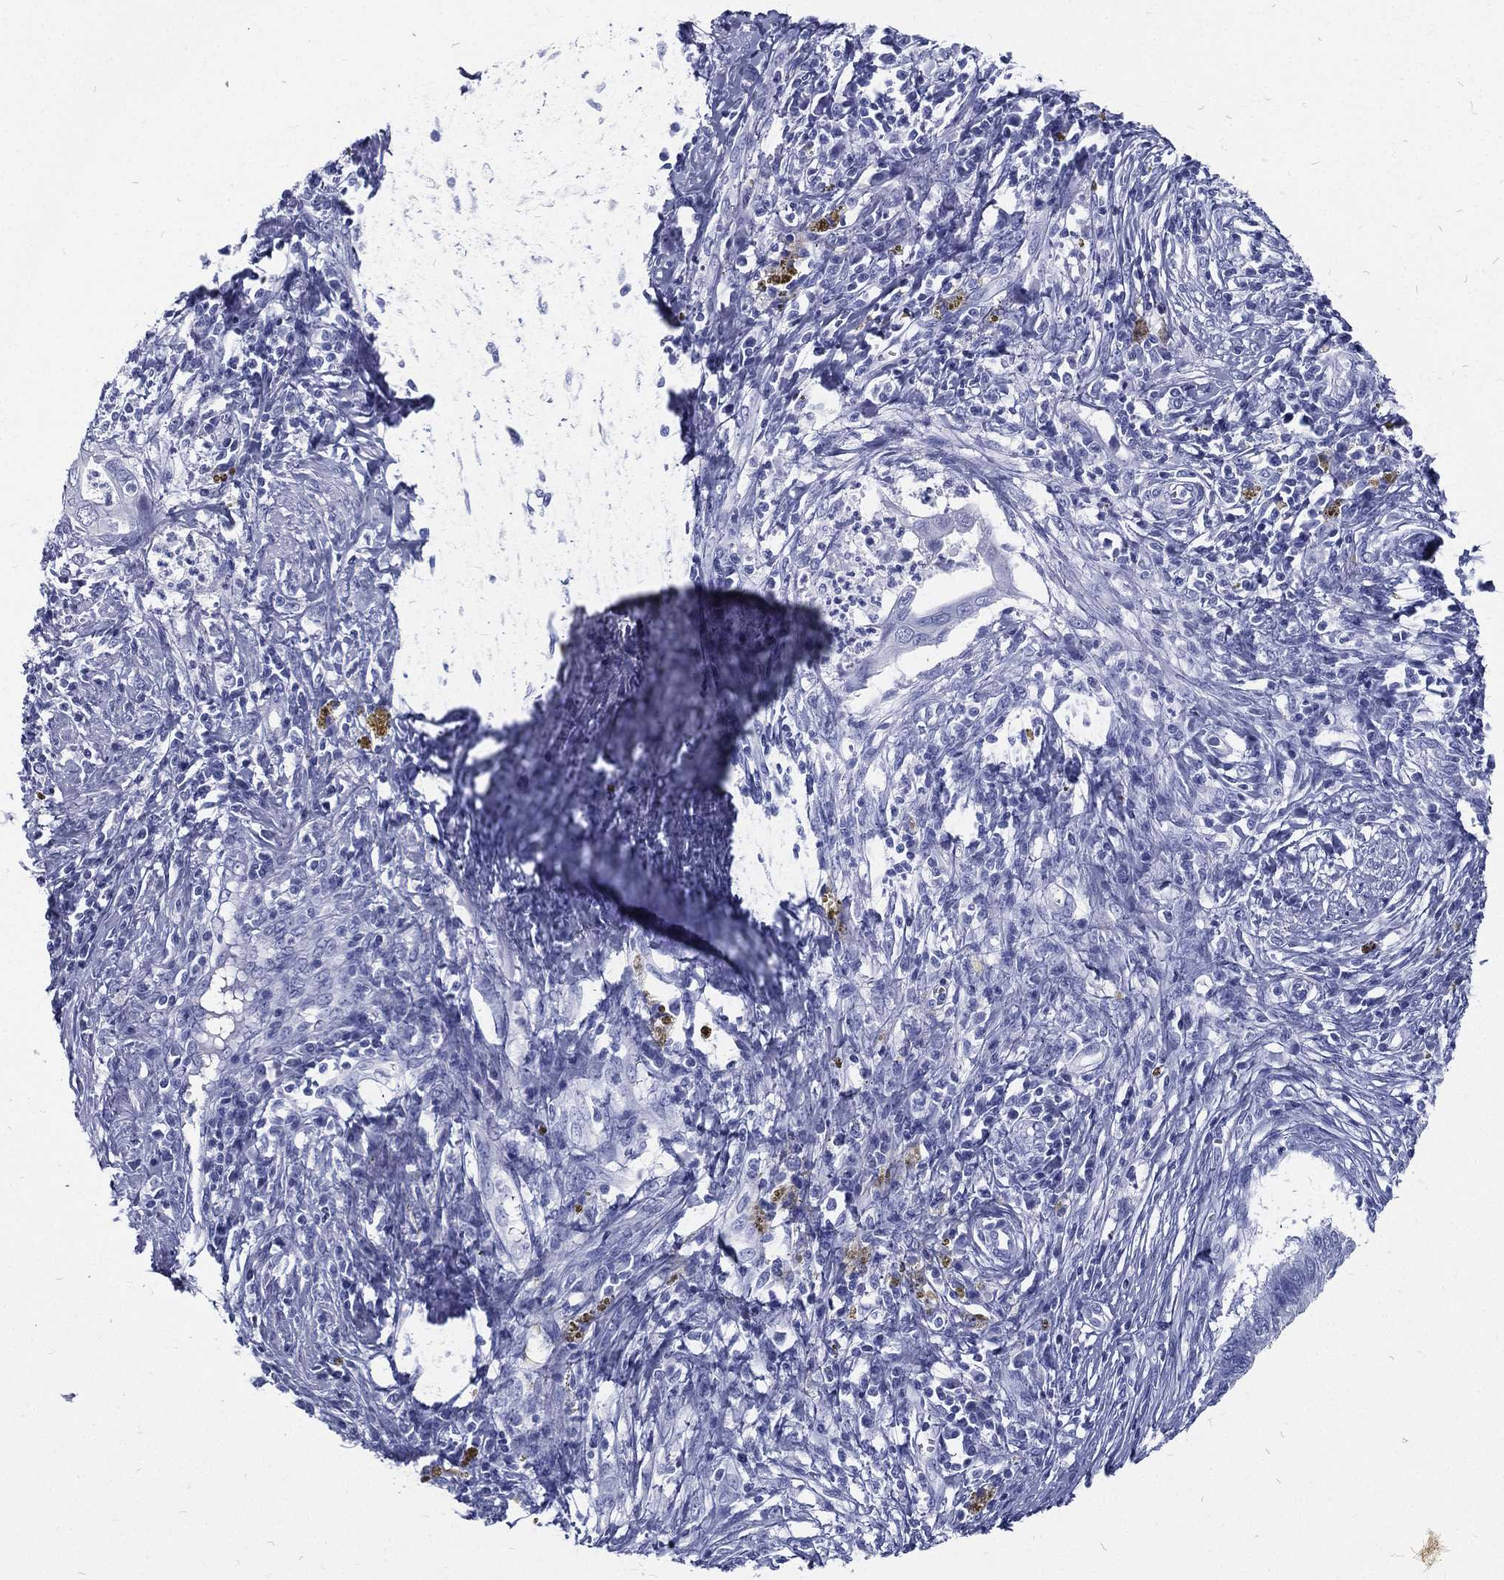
{"staining": {"intensity": "negative", "quantity": "none", "location": "none"}, "tissue": "cervical cancer", "cell_type": "Tumor cells", "image_type": "cancer", "snomed": [{"axis": "morphology", "description": "Adenocarcinoma, NOS"}, {"axis": "topography", "description": "Cervix"}], "caption": "A histopathology image of adenocarcinoma (cervical) stained for a protein demonstrates no brown staining in tumor cells.", "gene": "RSPH4A", "patient": {"sex": "female", "age": 42}}